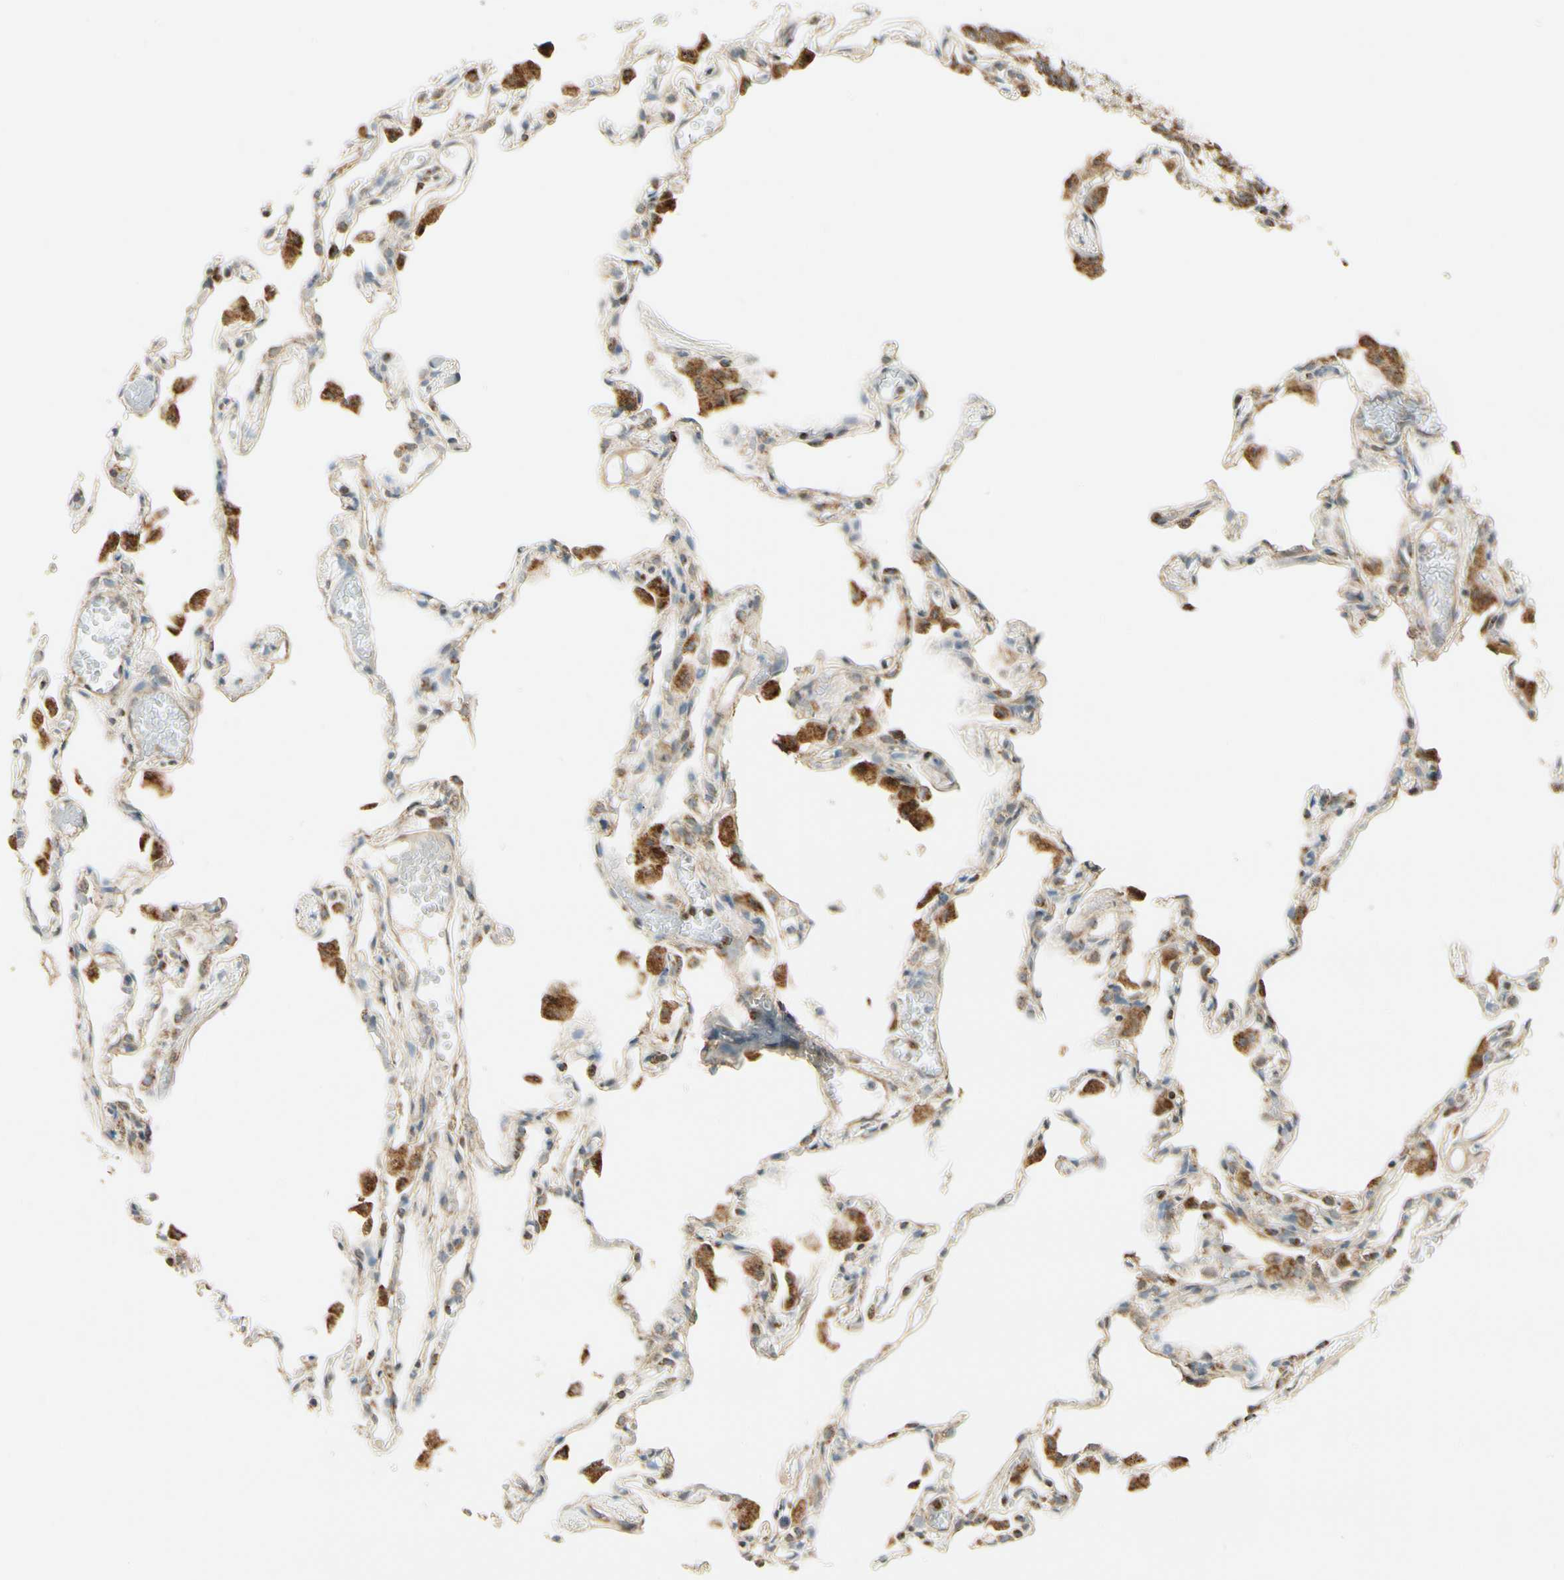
{"staining": {"intensity": "moderate", "quantity": "<25%", "location": "cytoplasmic/membranous"}, "tissue": "lung", "cell_type": "Alveolar cells", "image_type": "normal", "snomed": [{"axis": "morphology", "description": "Normal tissue, NOS"}, {"axis": "topography", "description": "Lung"}], "caption": "Protein staining by immunohistochemistry (IHC) displays moderate cytoplasmic/membranous staining in approximately <25% of alveolar cells in benign lung.", "gene": "EPHB3", "patient": {"sex": "female", "age": 49}}